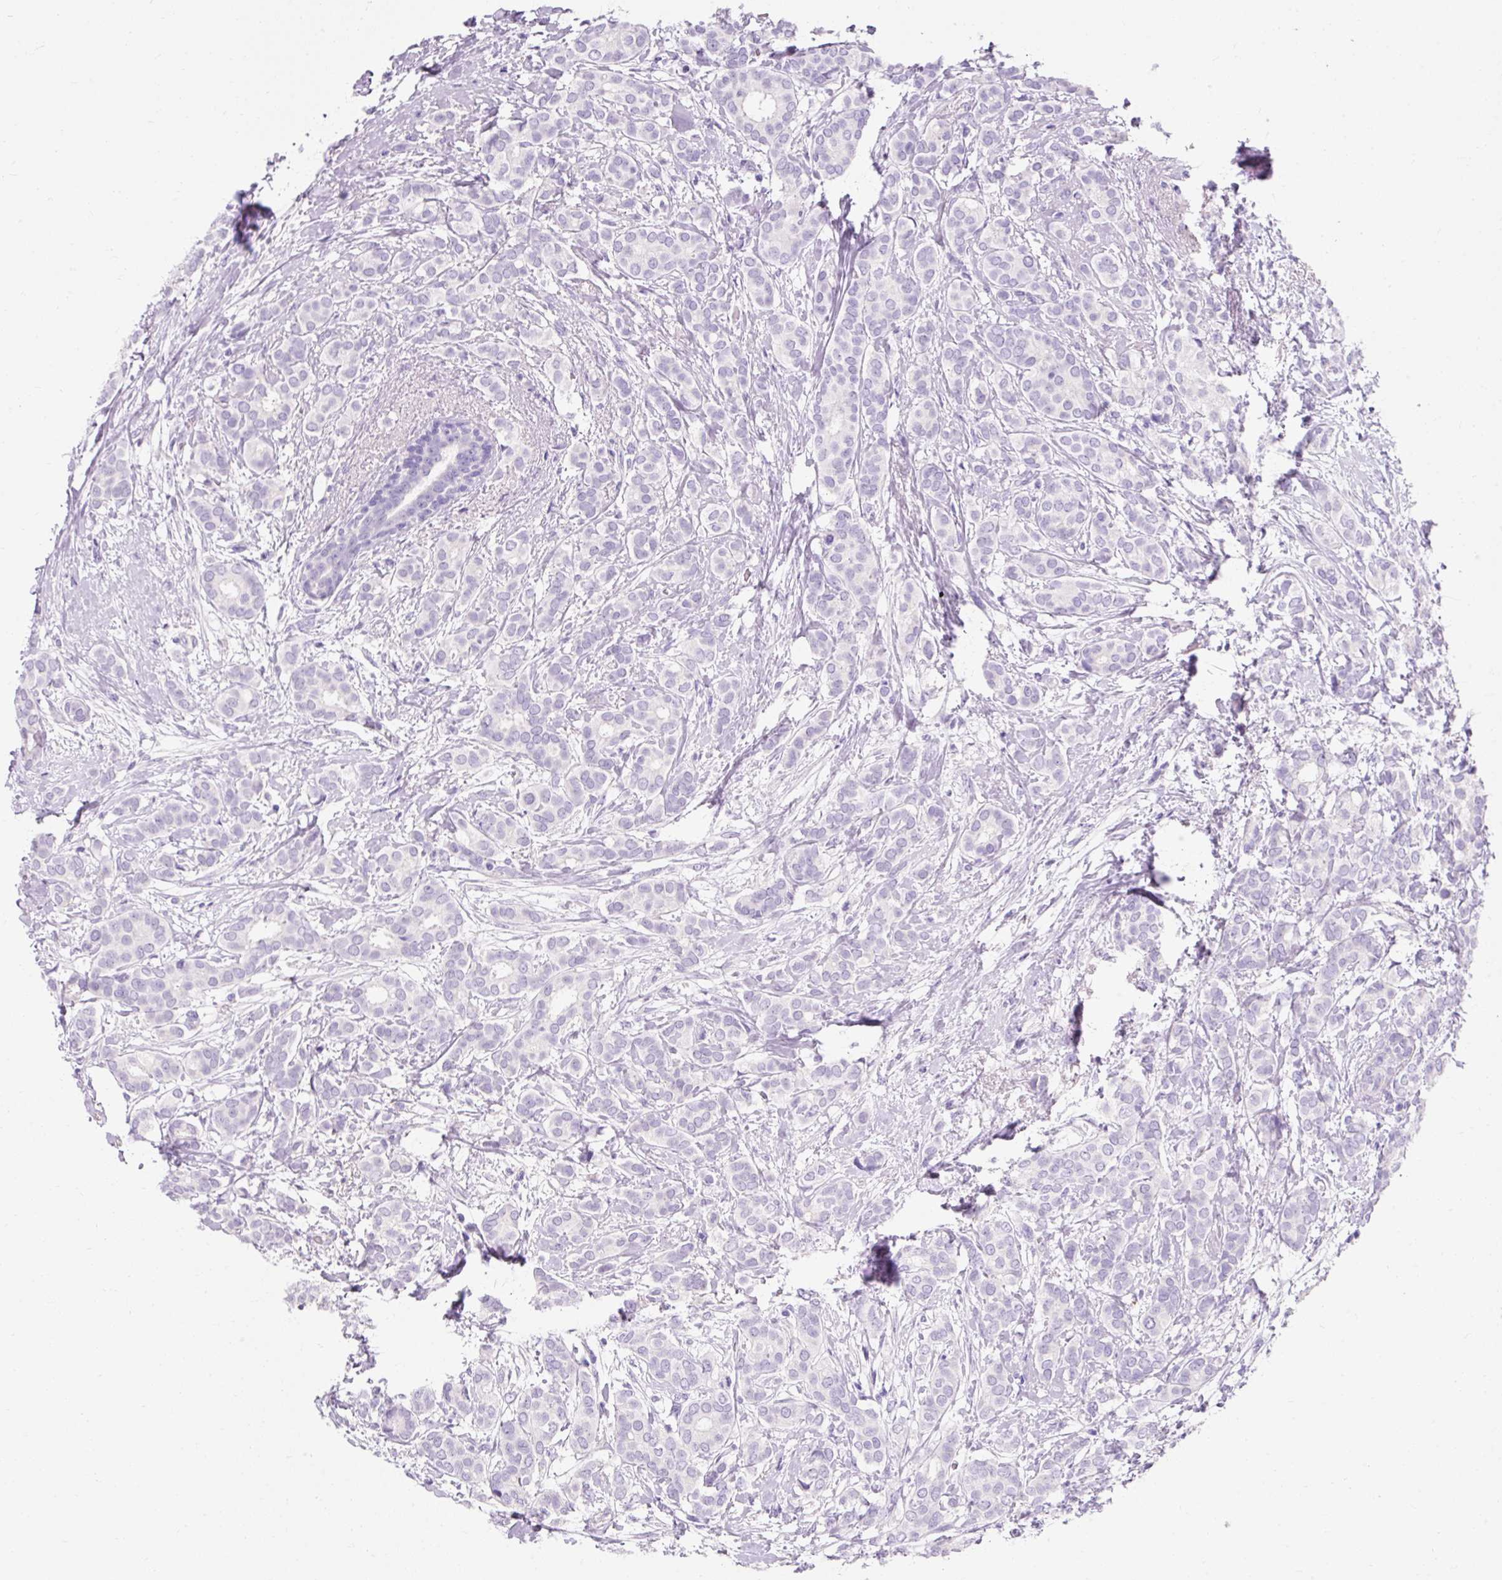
{"staining": {"intensity": "negative", "quantity": "none", "location": "none"}, "tissue": "breast cancer", "cell_type": "Tumor cells", "image_type": "cancer", "snomed": [{"axis": "morphology", "description": "Duct carcinoma"}, {"axis": "topography", "description": "Breast"}], "caption": "Immunohistochemical staining of breast cancer (intraductal carcinoma) reveals no significant positivity in tumor cells.", "gene": "TMEM213", "patient": {"sex": "female", "age": 73}}